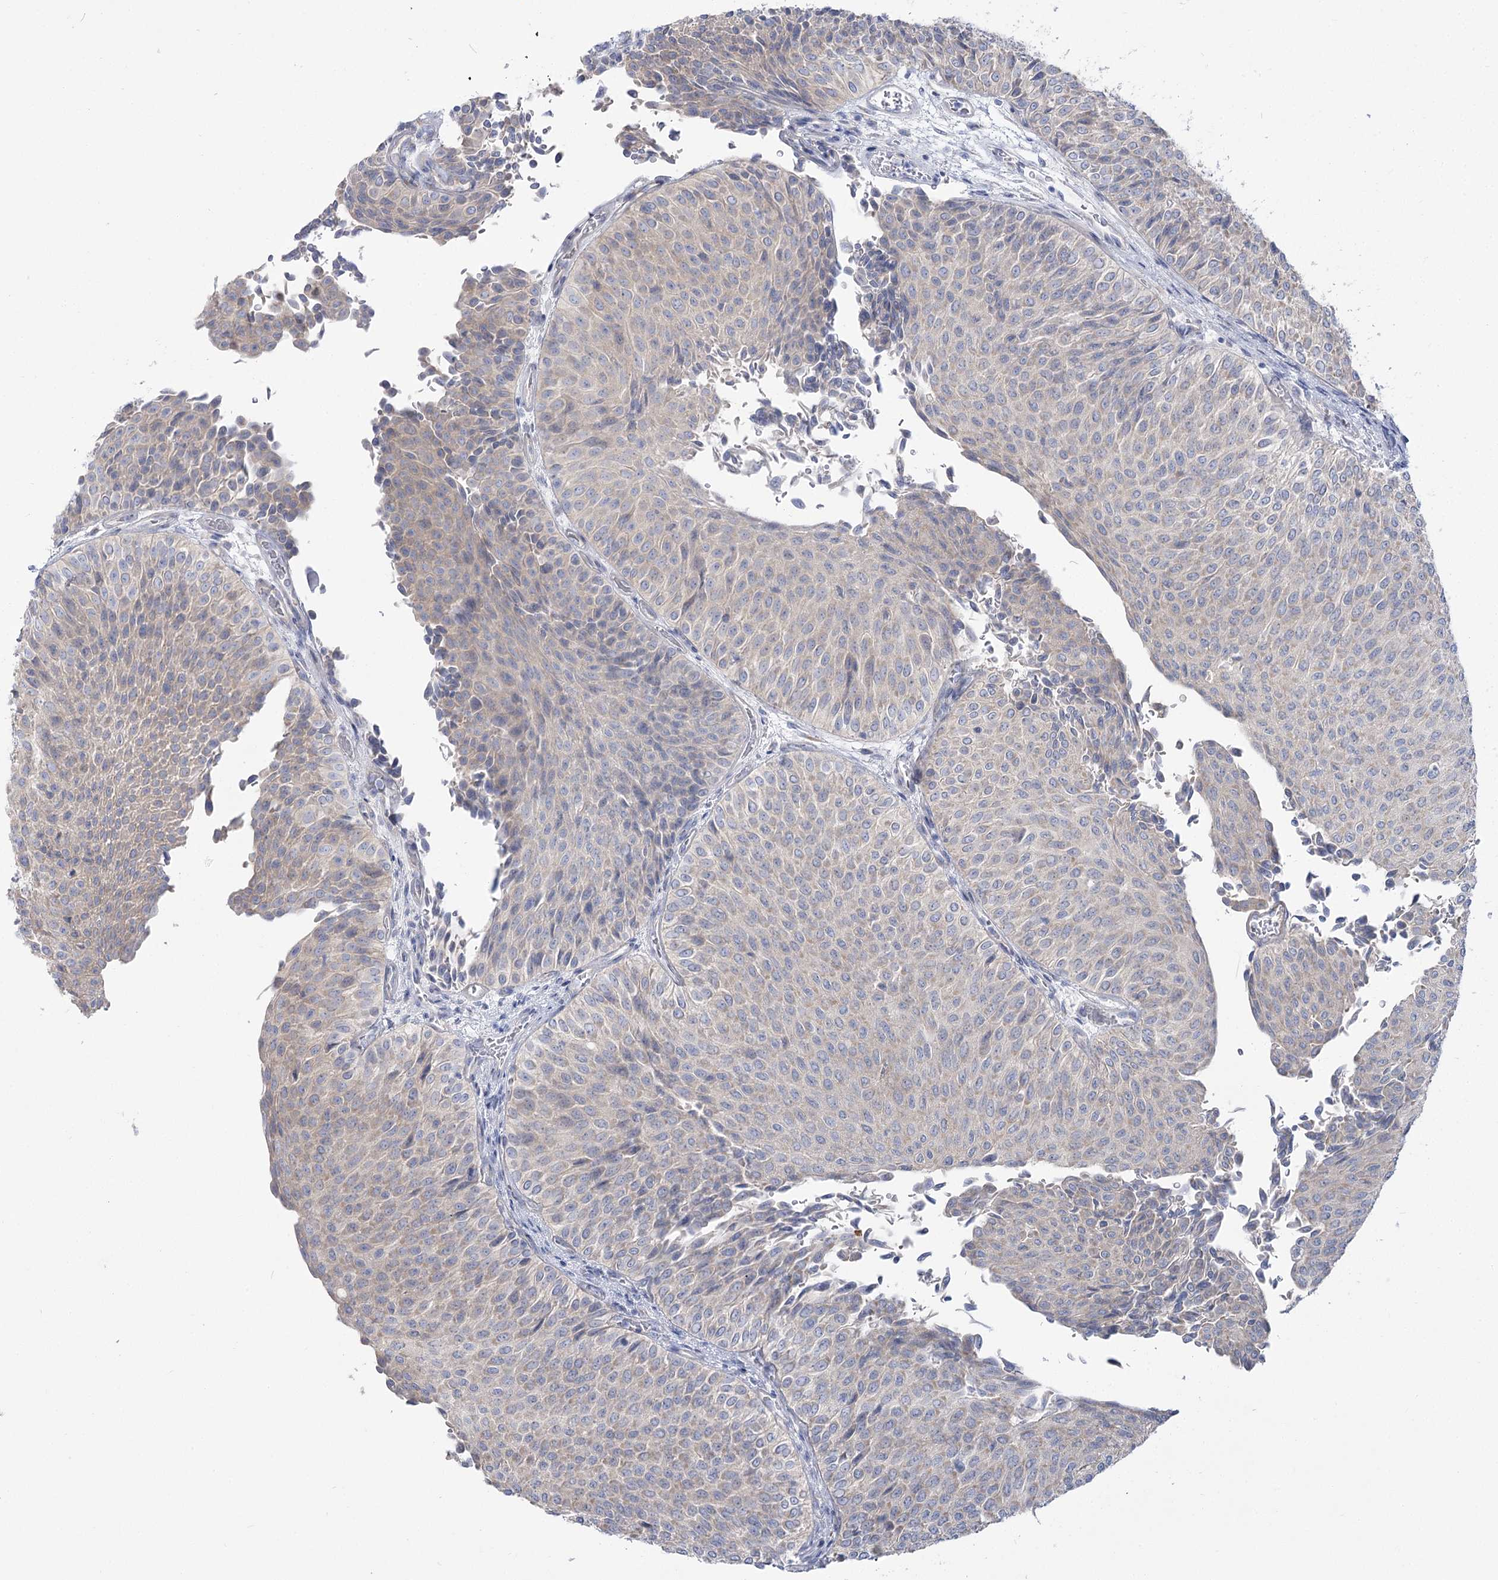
{"staining": {"intensity": "negative", "quantity": "none", "location": "none"}, "tissue": "urothelial cancer", "cell_type": "Tumor cells", "image_type": "cancer", "snomed": [{"axis": "morphology", "description": "Urothelial carcinoma, Low grade"}, {"axis": "topography", "description": "Urinary bladder"}], "caption": "IHC histopathology image of urothelial cancer stained for a protein (brown), which exhibits no expression in tumor cells.", "gene": "SUOX", "patient": {"sex": "male", "age": 78}}